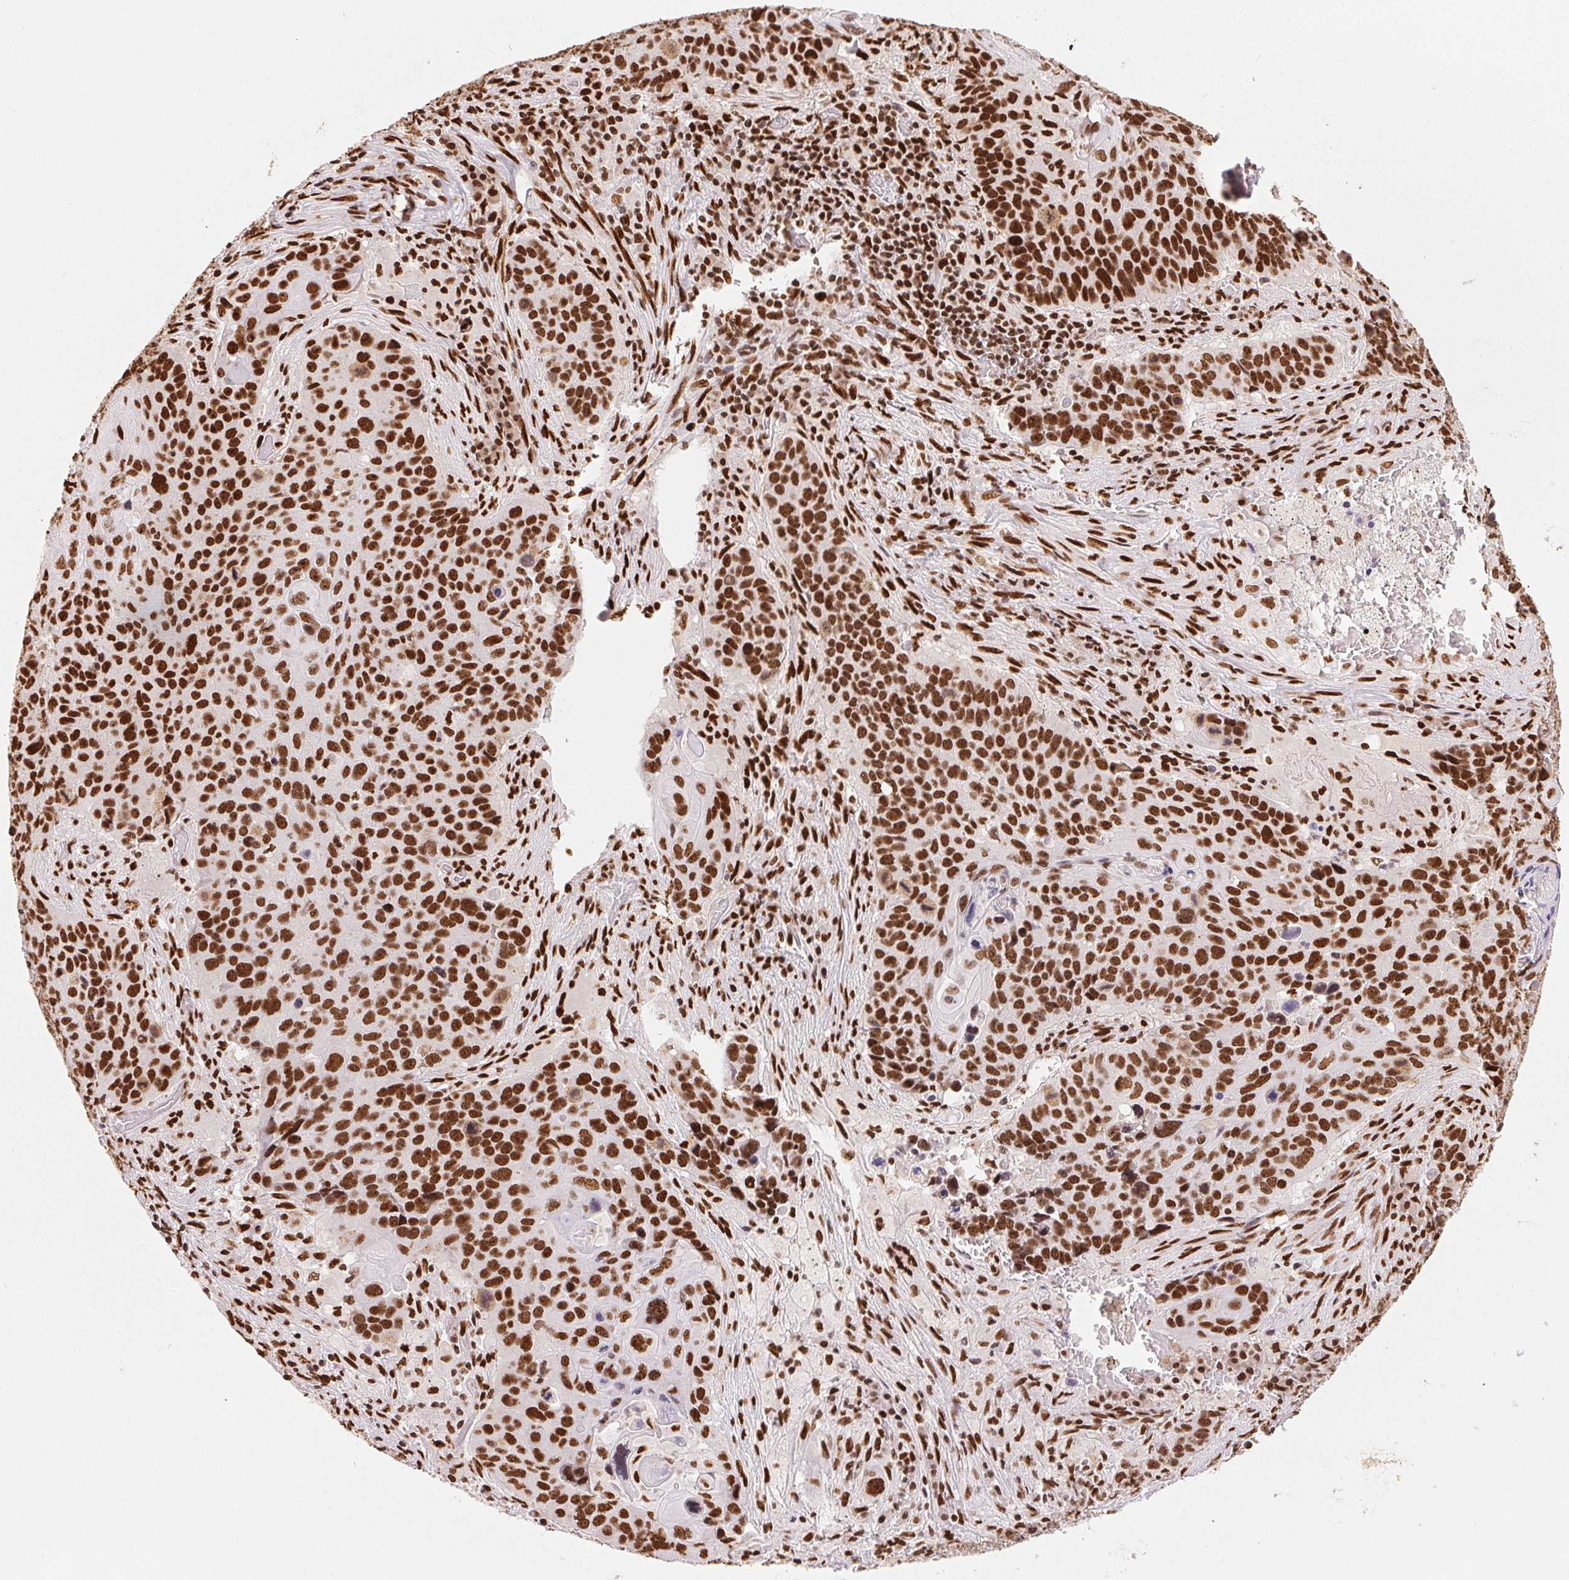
{"staining": {"intensity": "strong", "quantity": ">75%", "location": "nuclear"}, "tissue": "lung cancer", "cell_type": "Tumor cells", "image_type": "cancer", "snomed": [{"axis": "morphology", "description": "Squamous cell carcinoma, NOS"}, {"axis": "topography", "description": "Lung"}], "caption": "Immunohistochemistry of squamous cell carcinoma (lung) exhibits high levels of strong nuclear staining in approximately >75% of tumor cells.", "gene": "ZNF80", "patient": {"sex": "male", "age": 68}}